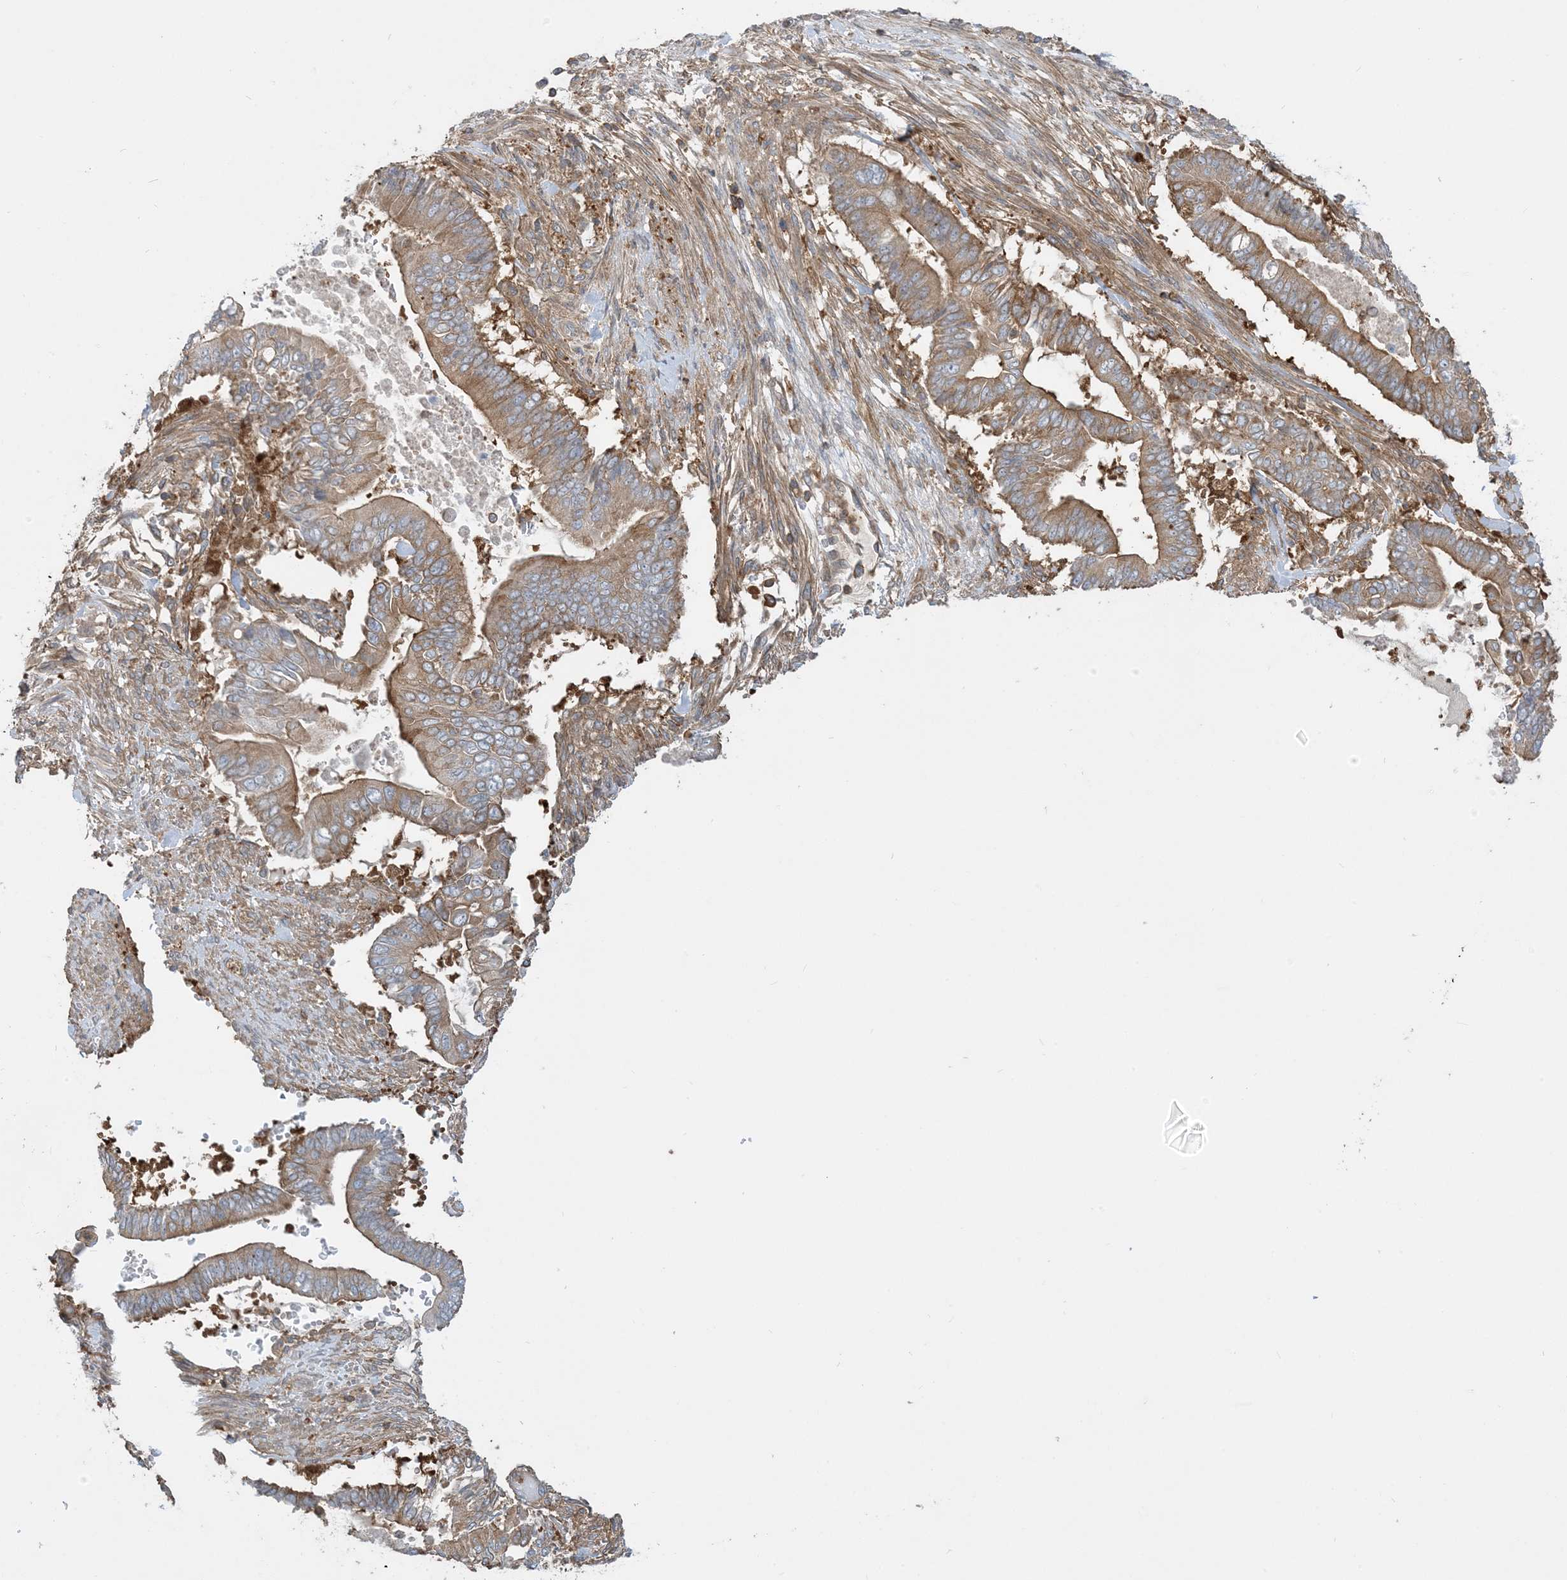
{"staining": {"intensity": "moderate", "quantity": ">75%", "location": "cytoplasmic/membranous"}, "tissue": "pancreatic cancer", "cell_type": "Tumor cells", "image_type": "cancer", "snomed": [{"axis": "morphology", "description": "Adenocarcinoma, NOS"}, {"axis": "topography", "description": "Pancreas"}], "caption": "IHC micrograph of human pancreatic cancer (adenocarcinoma) stained for a protein (brown), which exhibits medium levels of moderate cytoplasmic/membranous positivity in about >75% of tumor cells.", "gene": "SFMBT2", "patient": {"sex": "male", "age": 68}}